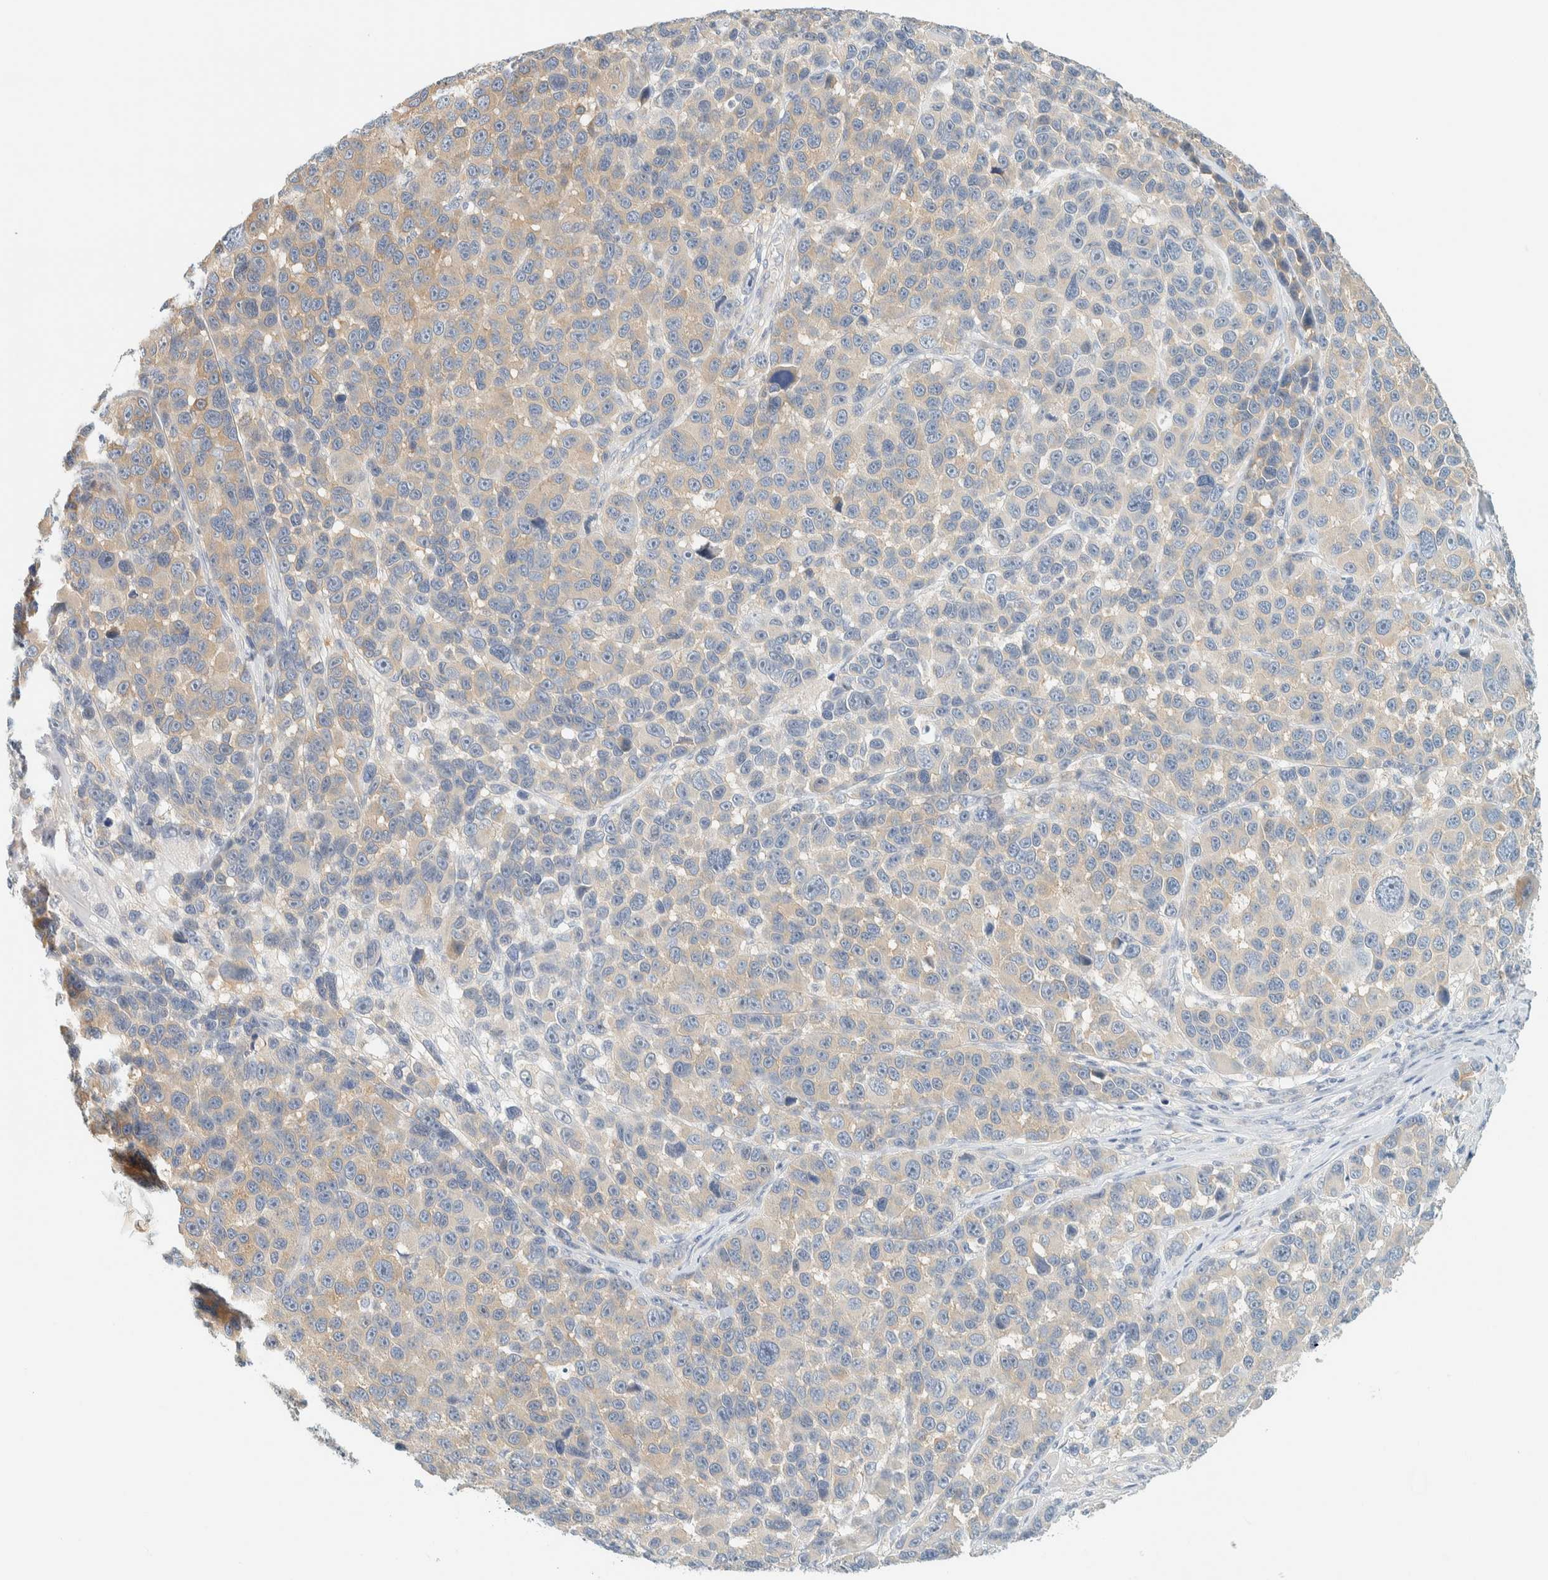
{"staining": {"intensity": "weak", "quantity": "<25%", "location": "cytoplasmic/membranous"}, "tissue": "melanoma", "cell_type": "Tumor cells", "image_type": "cancer", "snomed": [{"axis": "morphology", "description": "Malignant melanoma, NOS"}, {"axis": "topography", "description": "Skin"}], "caption": "This is a photomicrograph of immunohistochemistry staining of melanoma, which shows no expression in tumor cells. (DAB (3,3'-diaminobenzidine) immunohistochemistry, high magnification).", "gene": "PTGES3L-AARSD1", "patient": {"sex": "male", "age": 53}}